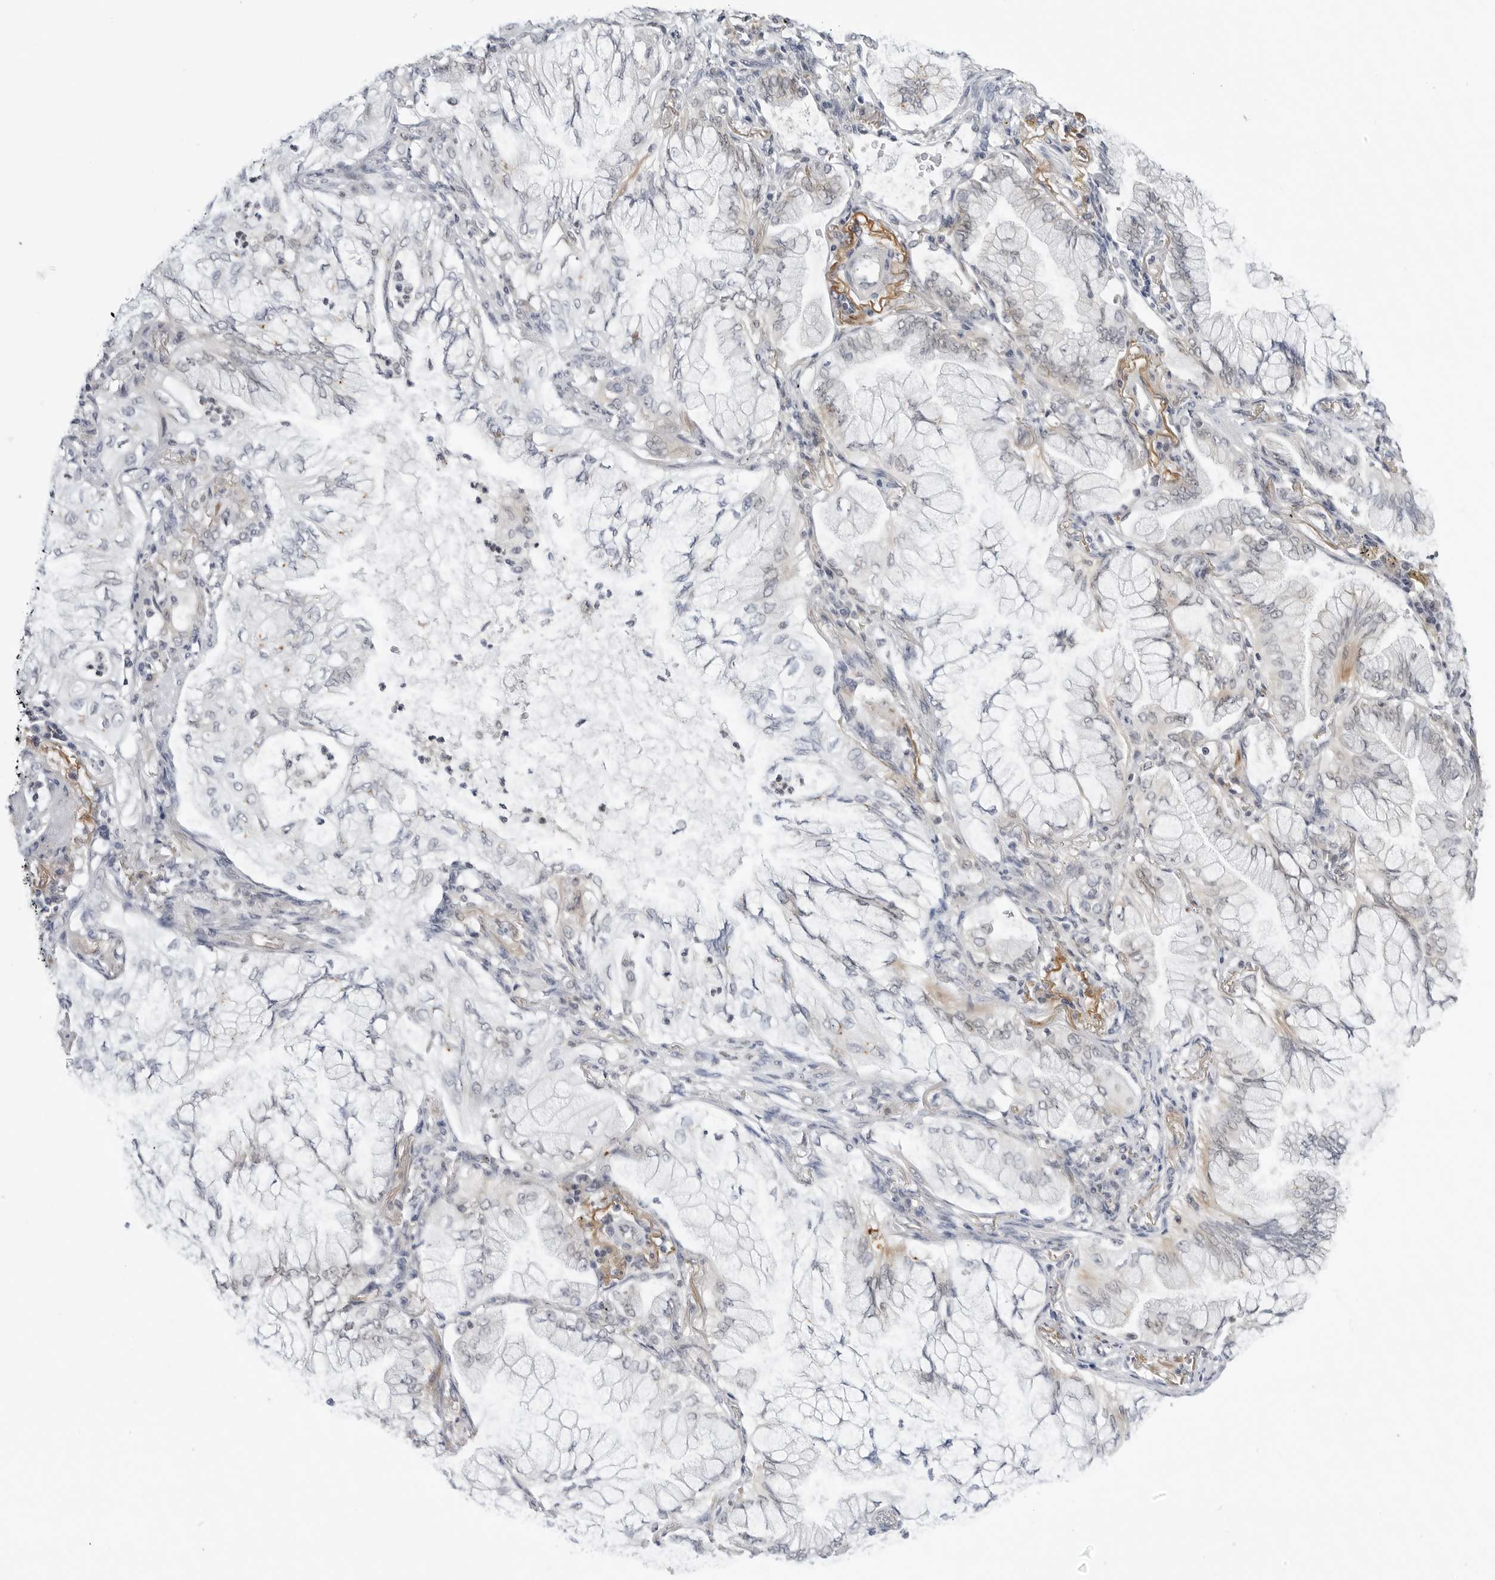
{"staining": {"intensity": "weak", "quantity": "<25%", "location": "cytoplasmic/membranous"}, "tissue": "lung cancer", "cell_type": "Tumor cells", "image_type": "cancer", "snomed": [{"axis": "morphology", "description": "Adenocarcinoma, NOS"}, {"axis": "topography", "description": "Lung"}], "caption": "Lung cancer (adenocarcinoma) stained for a protein using IHC reveals no staining tumor cells.", "gene": "MAP2K5", "patient": {"sex": "female", "age": 70}}